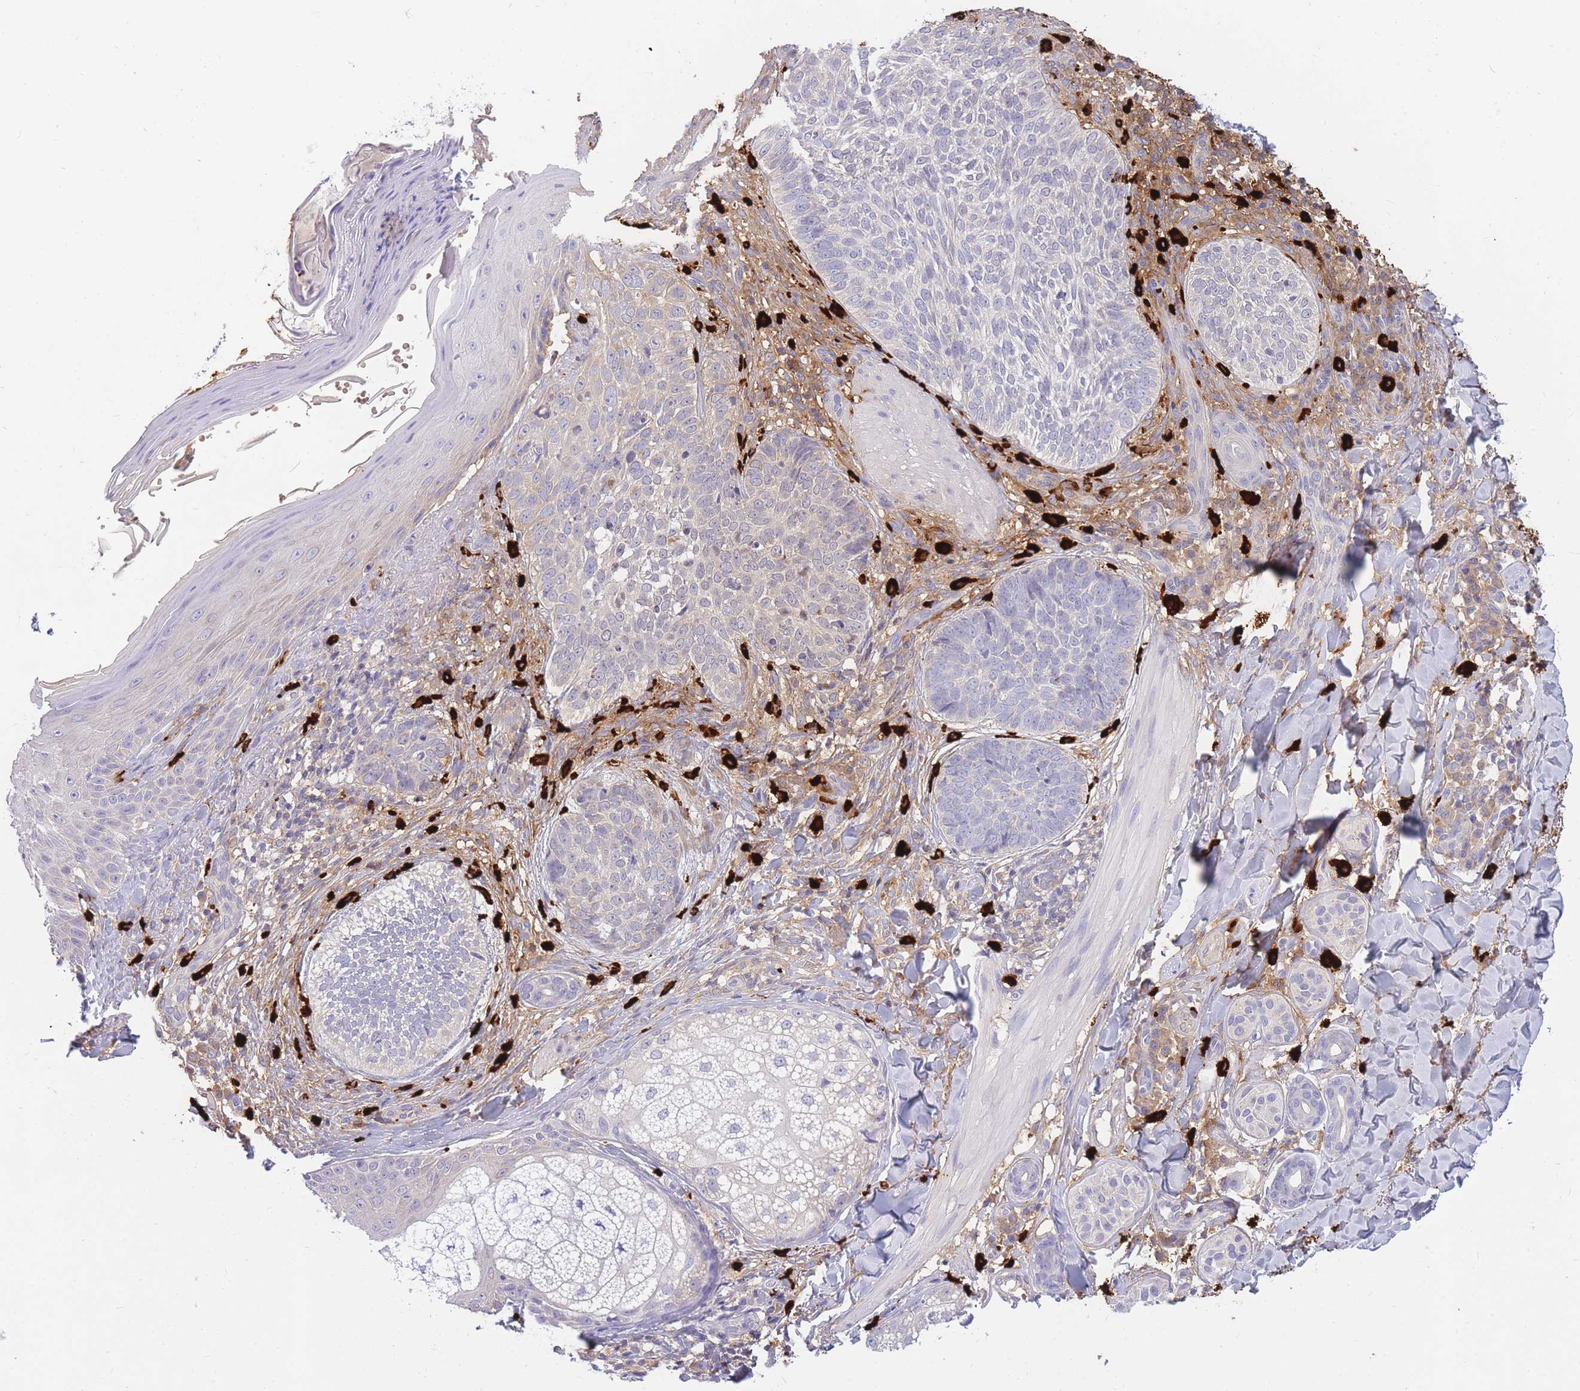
{"staining": {"intensity": "negative", "quantity": "none", "location": "none"}, "tissue": "skin cancer", "cell_type": "Tumor cells", "image_type": "cancer", "snomed": [{"axis": "morphology", "description": "Basal cell carcinoma"}, {"axis": "topography", "description": "Skin"}], "caption": "Immunohistochemical staining of human skin cancer (basal cell carcinoma) demonstrates no significant positivity in tumor cells.", "gene": "TPSD1", "patient": {"sex": "female", "age": 61}}